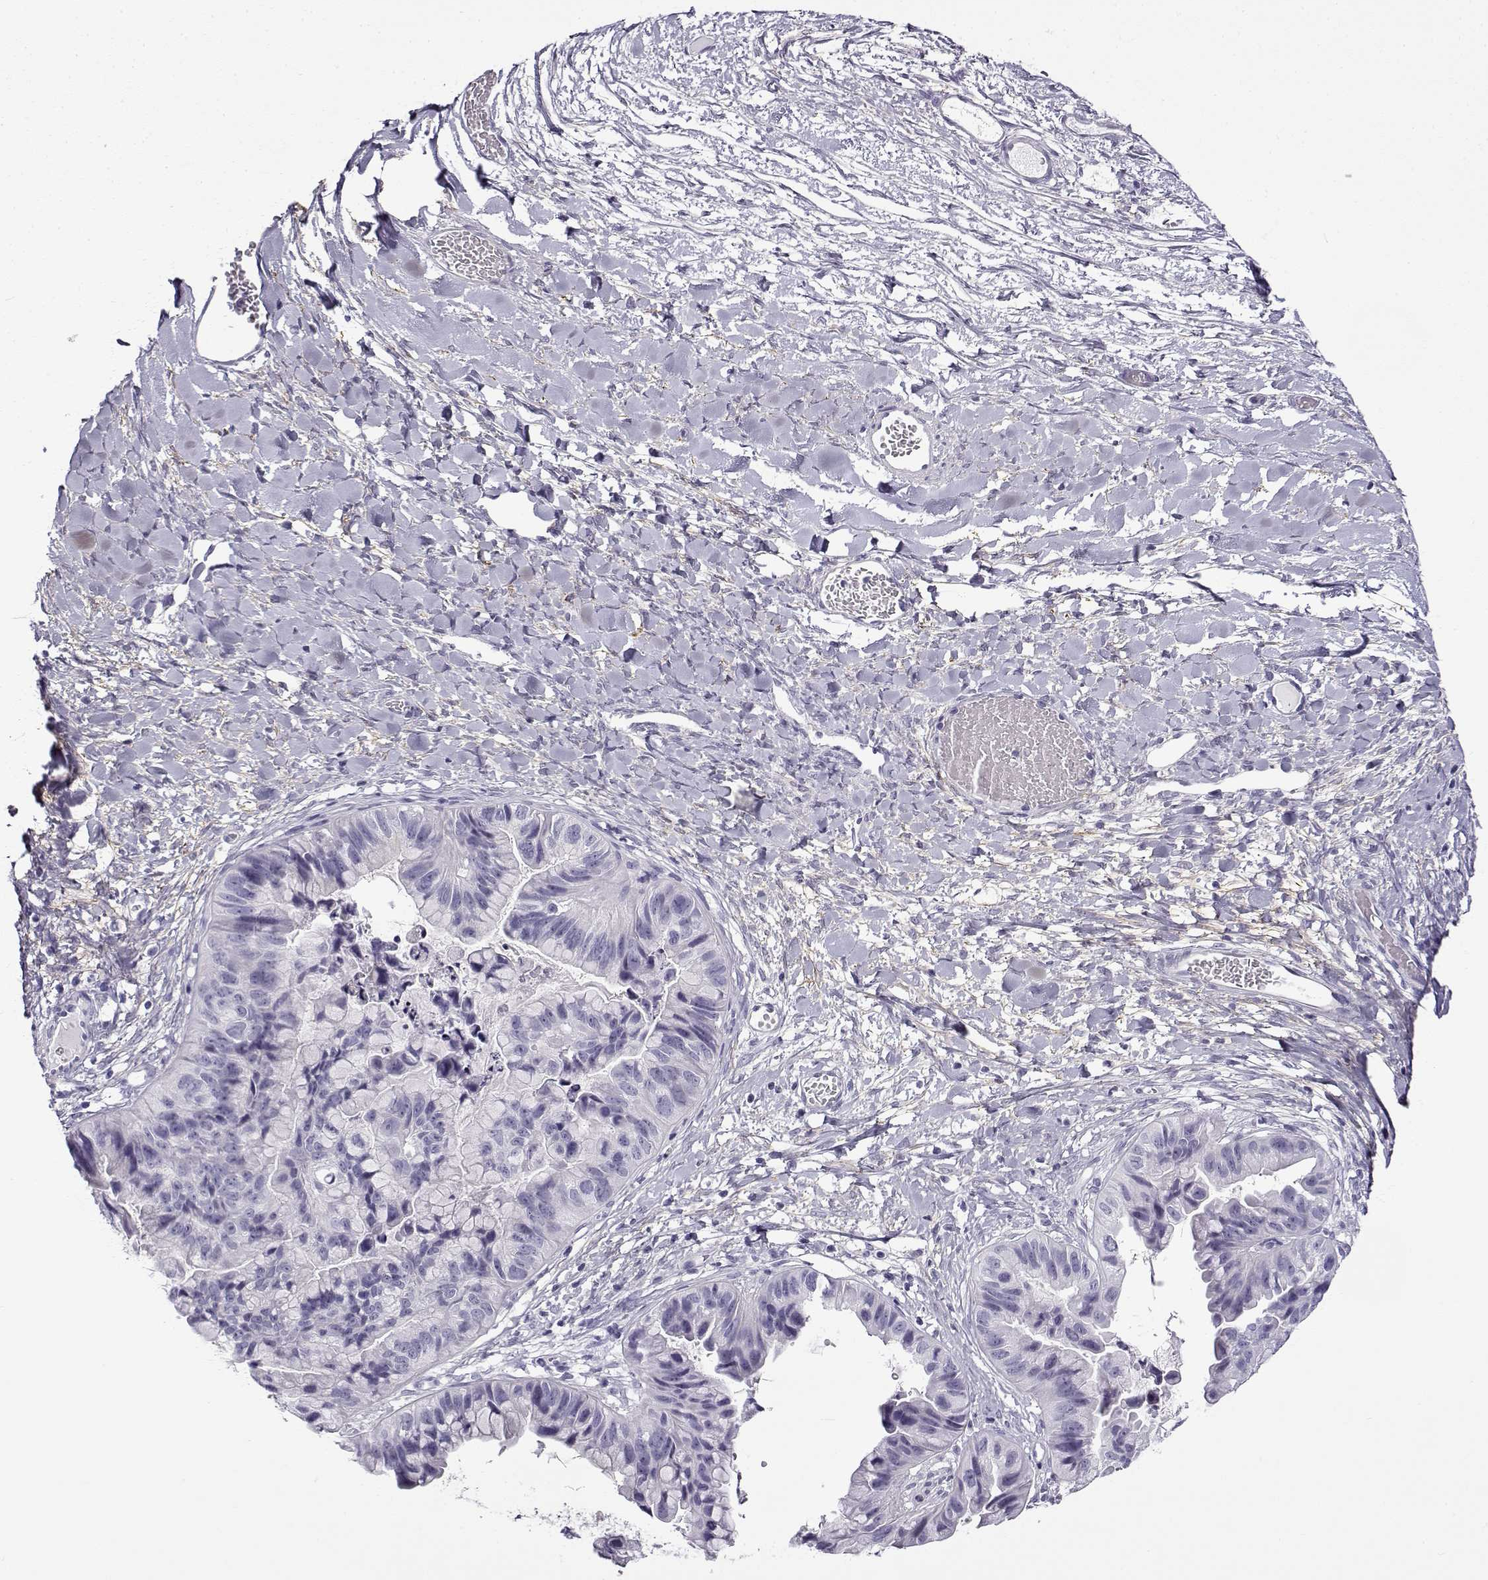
{"staining": {"intensity": "negative", "quantity": "none", "location": "none"}, "tissue": "ovarian cancer", "cell_type": "Tumor cells", "image_type": "cancer", "snomed": [{"axis": "morphology", "description": "Cystadenocarcinoma, mucinous, NOS"}, {"axis": "topography", "description": "Ovary"}], "caption": "IHC of ovarian mucinous cystadenocarcinoma displays no positivity in tumor cells.", "gene": "GTSF1L", "patient": {"sex": "female", "age": 76}}